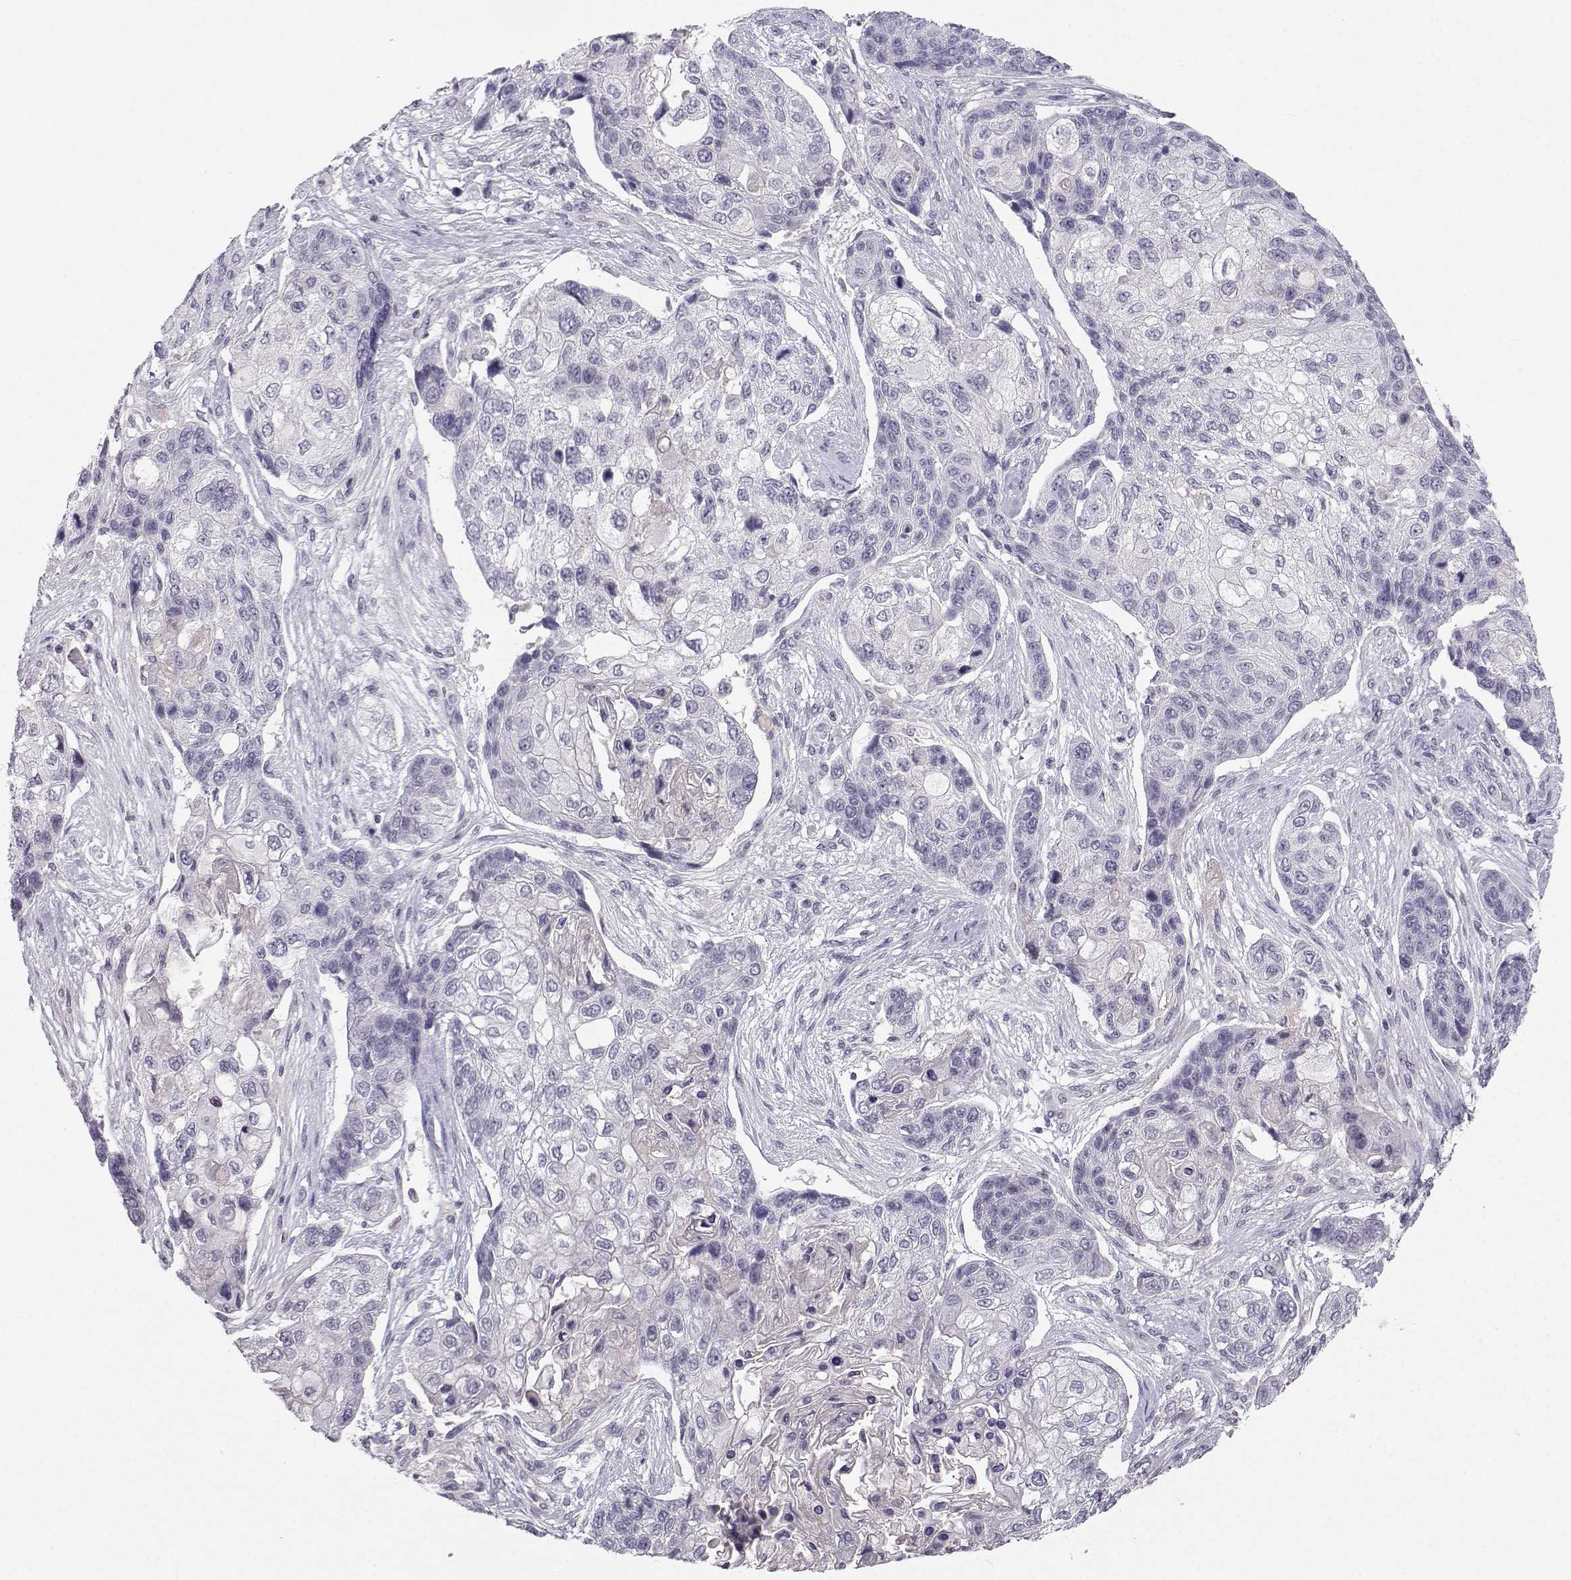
{"staining": {"intensity": "negative", "quantity": "none", "location": "none"}, "tissue": "lung cancer", "cell_type": "Tumor cells", "image_type": "cancer", "snomed": [{"axis": "morphology", "description": "Squamous cell carcinoma, NOS"}, {"axis": "topography", "description": "Lung"}], "caption": "High power microscopy image of an immunohistochemistry photomicrograph of squamous cell carcinoma (lung), revealing no significant positivity in tumor cells.", "gene": "MROH7", "patient": {"sex": "male", "age": 69}}